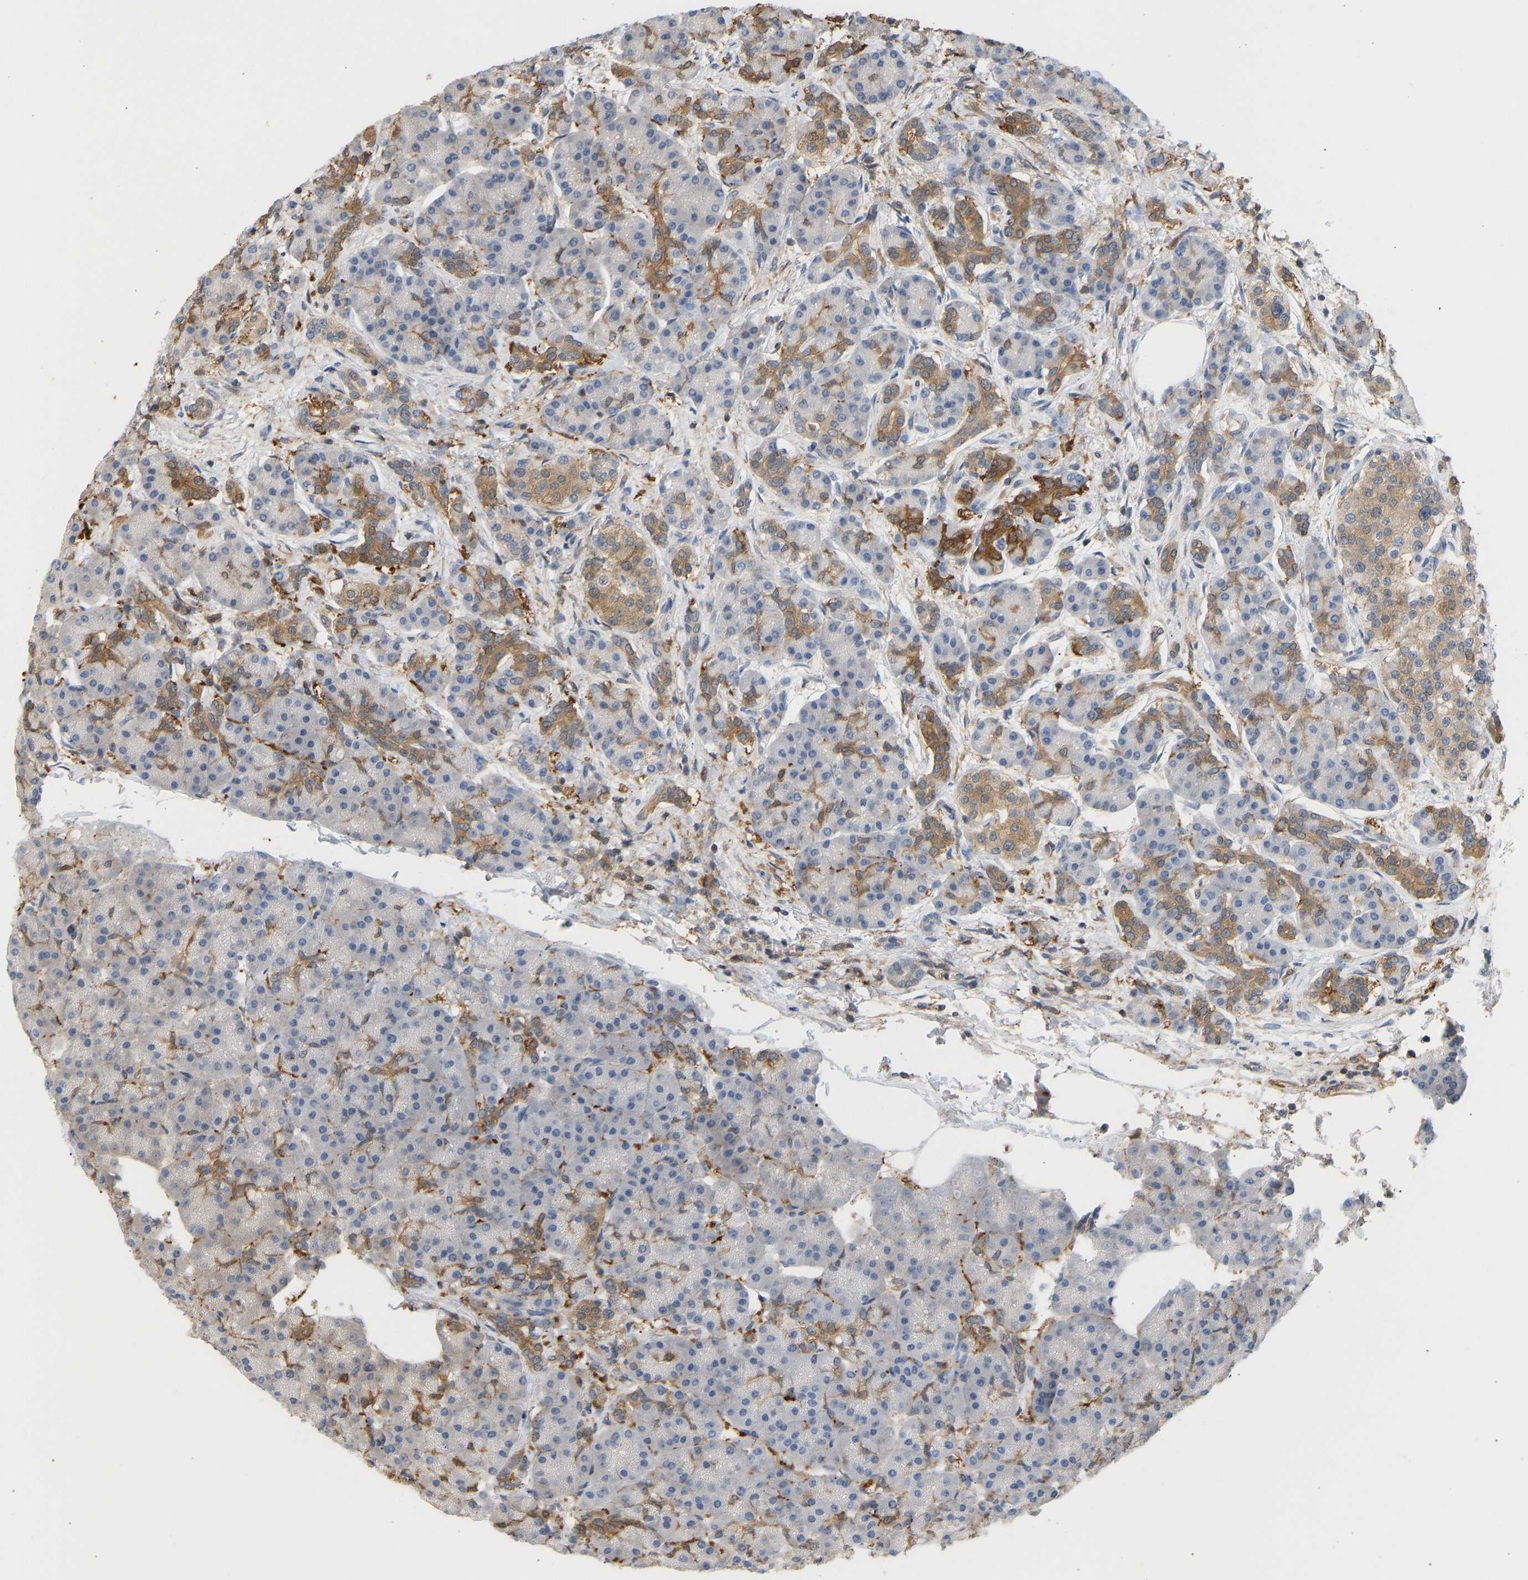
{"staining": {"intensity": "moderate", "quantity": "25%-75%", "location": "cytoplasmic/membranous"}, "tissue": "pancreas", "cell_type": "Exocrine glandular cells", "image_type": "normal", "snomed": [{"axis": "morphology", "description": "Normal tissue, NOS"}, {"axis": "topography", "description": "Pancreas"}], "caption": "Moderate cytoplasmic/membranous staining is identified in approximately 25%-75% of exocrine glandular cells in unremarkable pancreas.", "gene": "ENO1", "patient": {"sex": "female", "age": 70}}